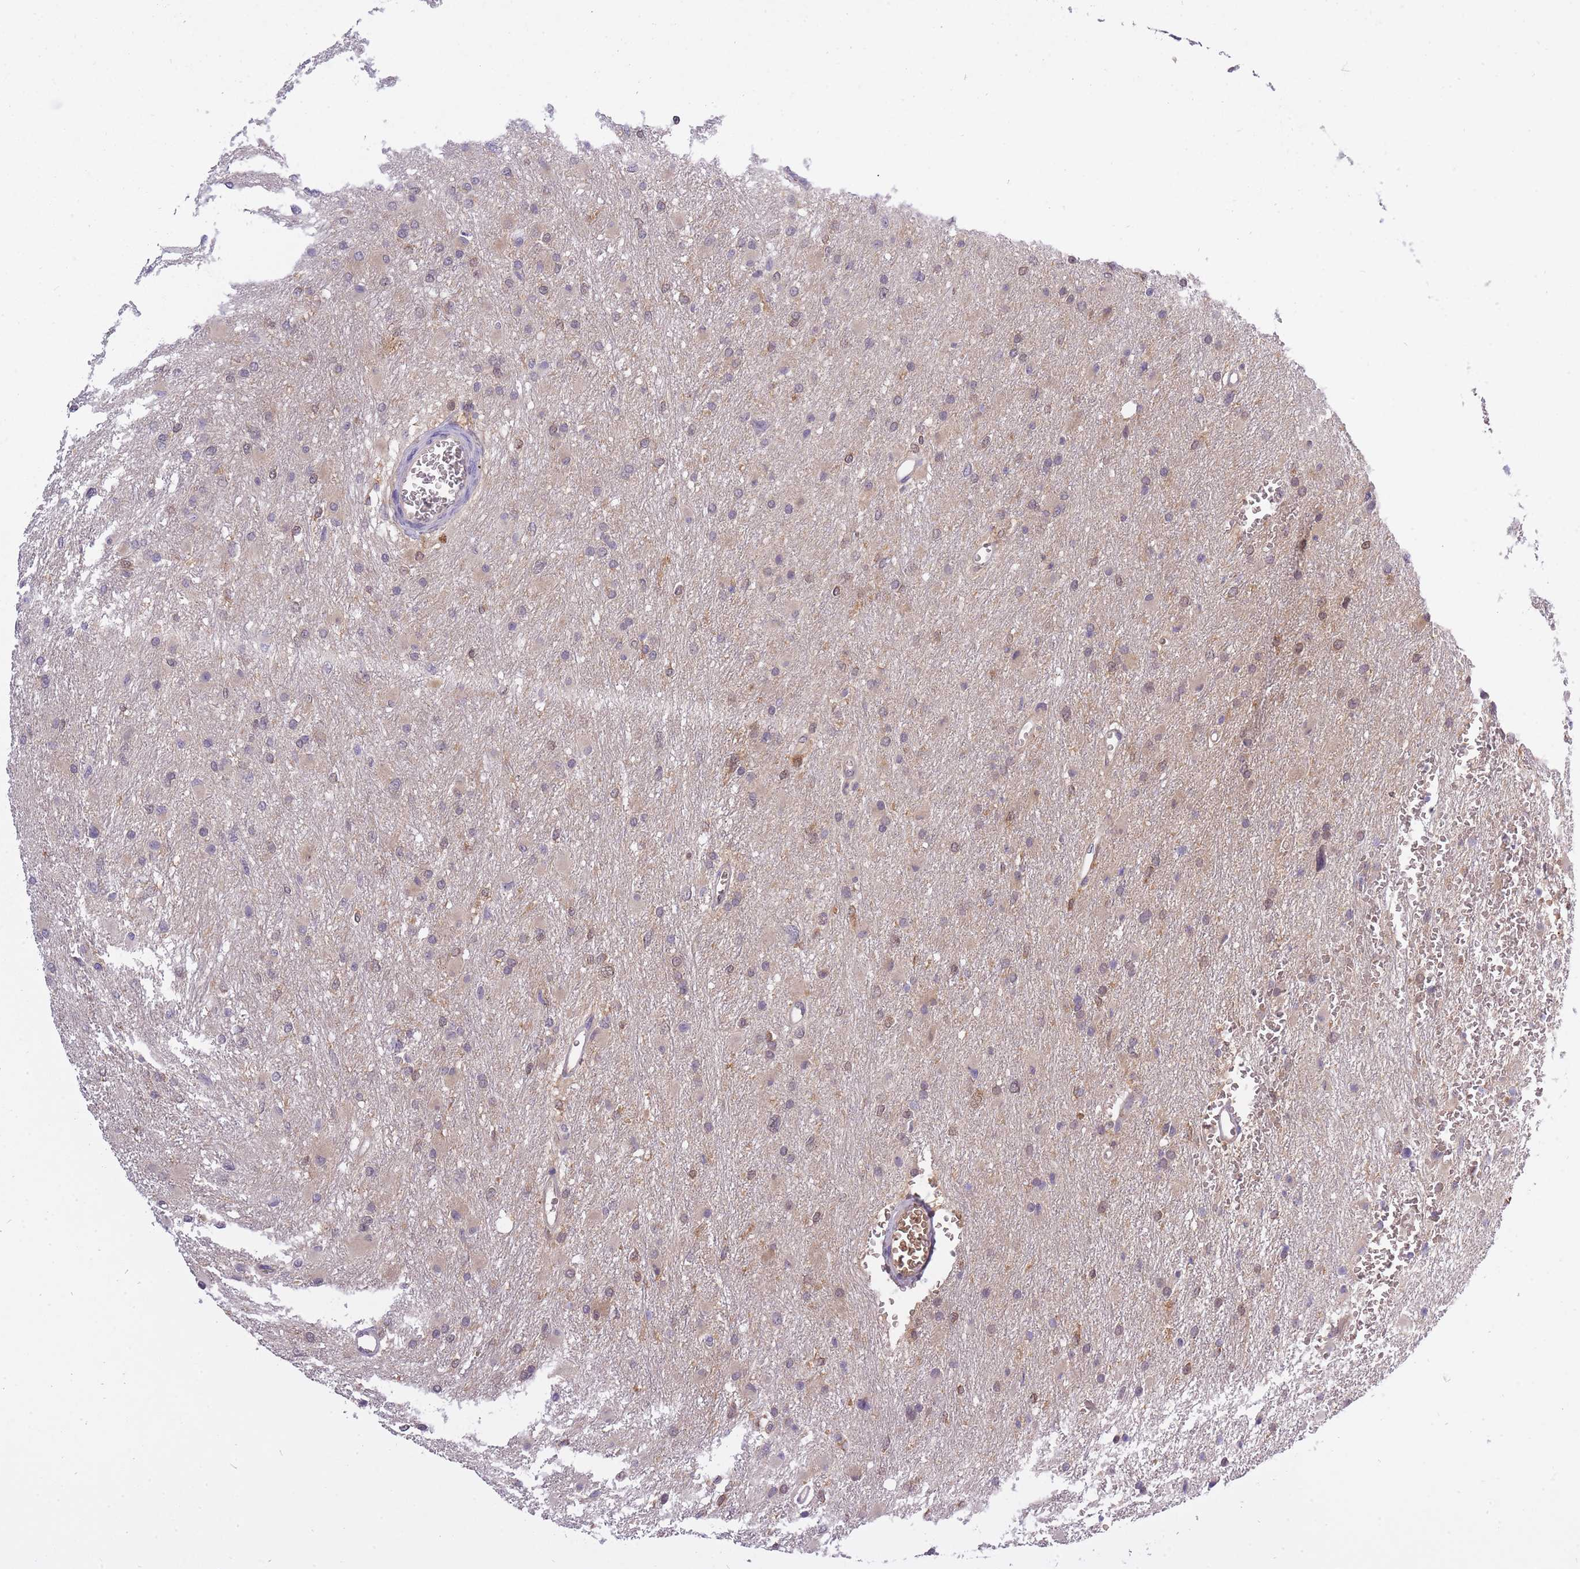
{"staining": {"intensity": "weak", "quantity": ">75%", "location": "cytoplasmic/membranous,nuclear"}, "tissue": "glioma", "cell_type": "Tumor cells", "image_type": "cancer", "snomed": [{"axis": "morphology", "description": "Glioma, malignant, High grade"}, {"axis": "topography", "description": "Cerebral cortex"}], "caption": "IHC micrograph of malignant glioma (high-grade) stained for a protein (brown), which shows low levels of weak cytoplasmic/membranous and nuclear expression in about >75% of tumor cells.", "gene": "CXorf38", "patient": {"sex": "female", "age": 36}}